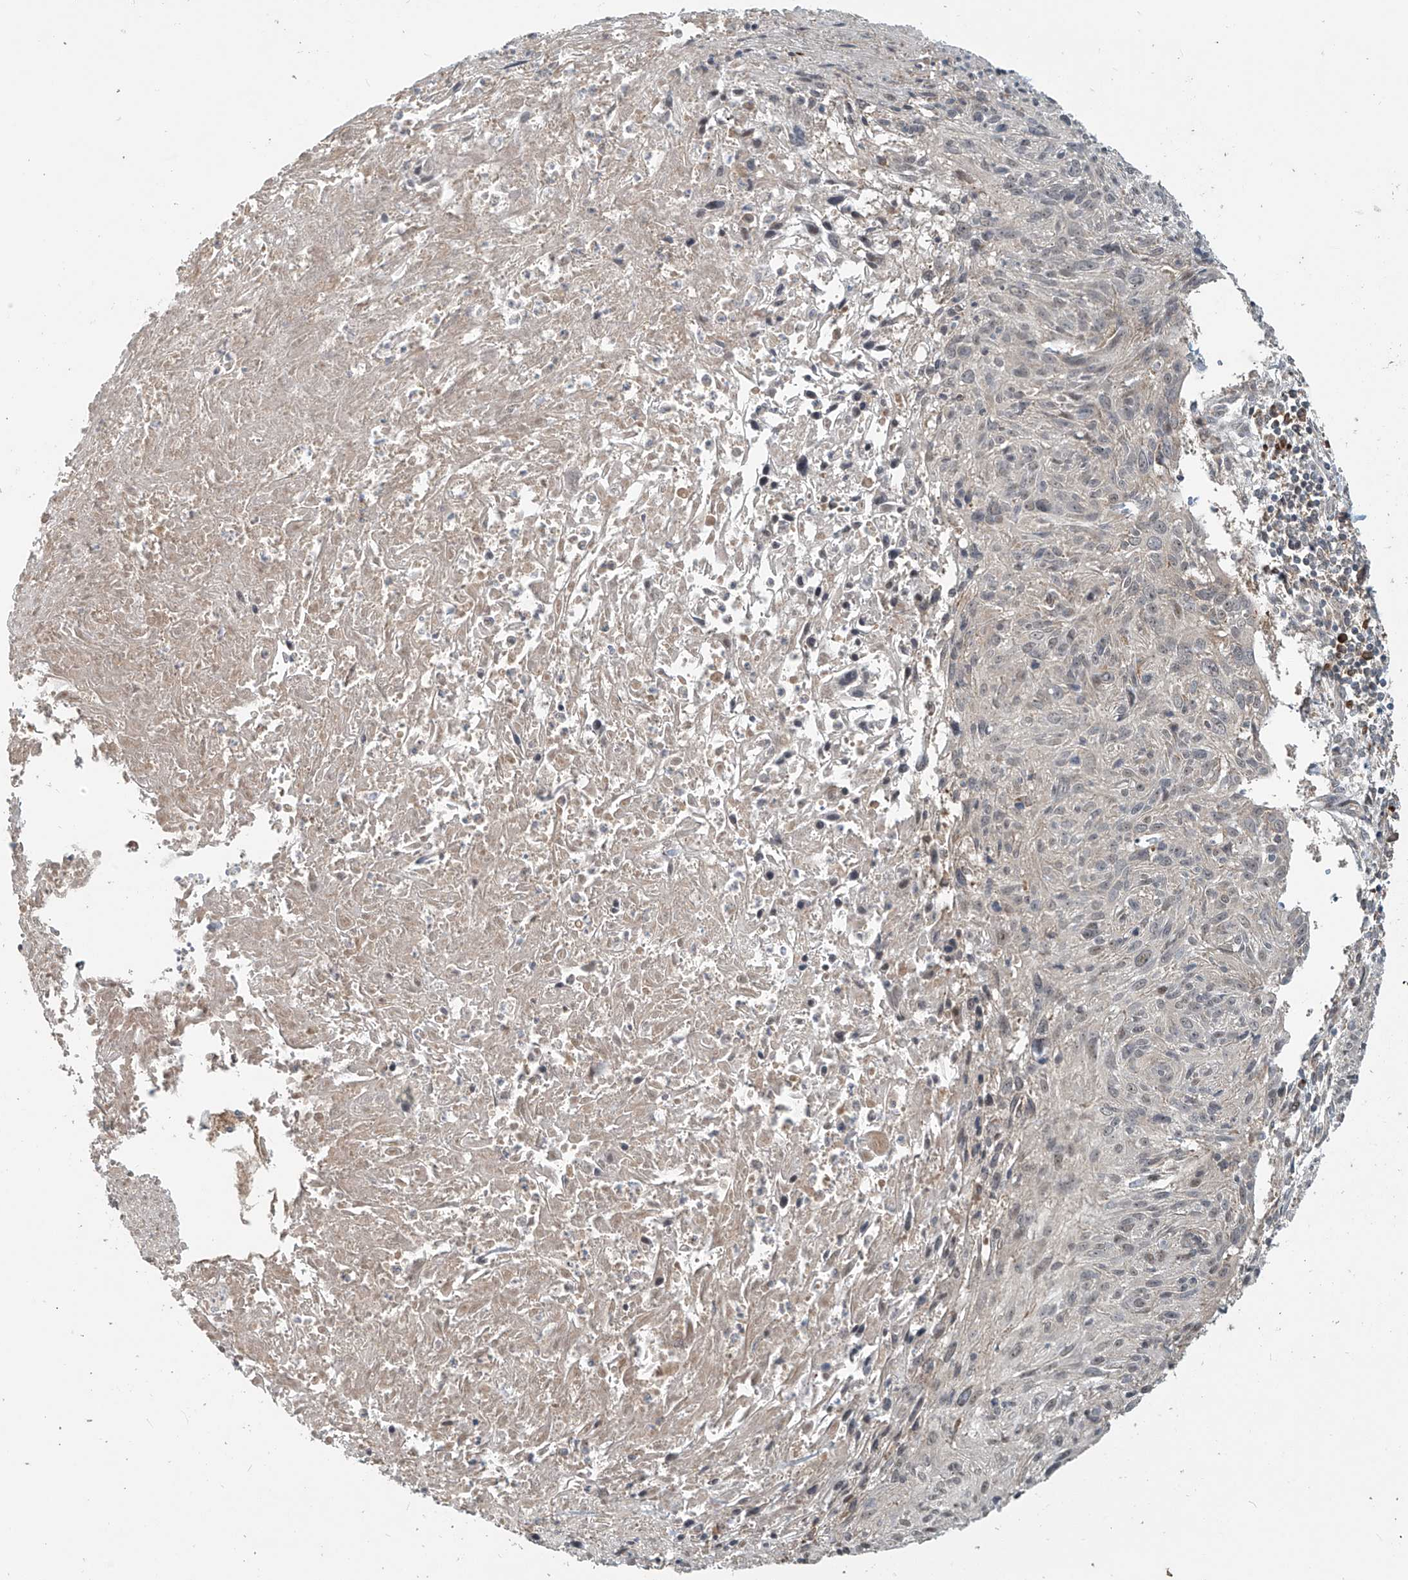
{"staining": {"intensity": "weak", "quantity": "<25%", "location": "nuclear"}, "tissue": "cervical cancer", "cell_type": "Tumor cells", "image_type": "cancer", "snomed": [{"axis": "morphology", "description": "Squamous cell carcinoma, NOS"}, {"axis": "topography", "description": "Cervix"}], "caption": "An IHC histopathology image of cervical cancer (squamous cell carcinoma) is shown. There is no staining in tumor cells of cervical cancer (squamous cell carcinoma).", "gene": "KATNIP", "patient": {"sex": "female", "age": 51}}